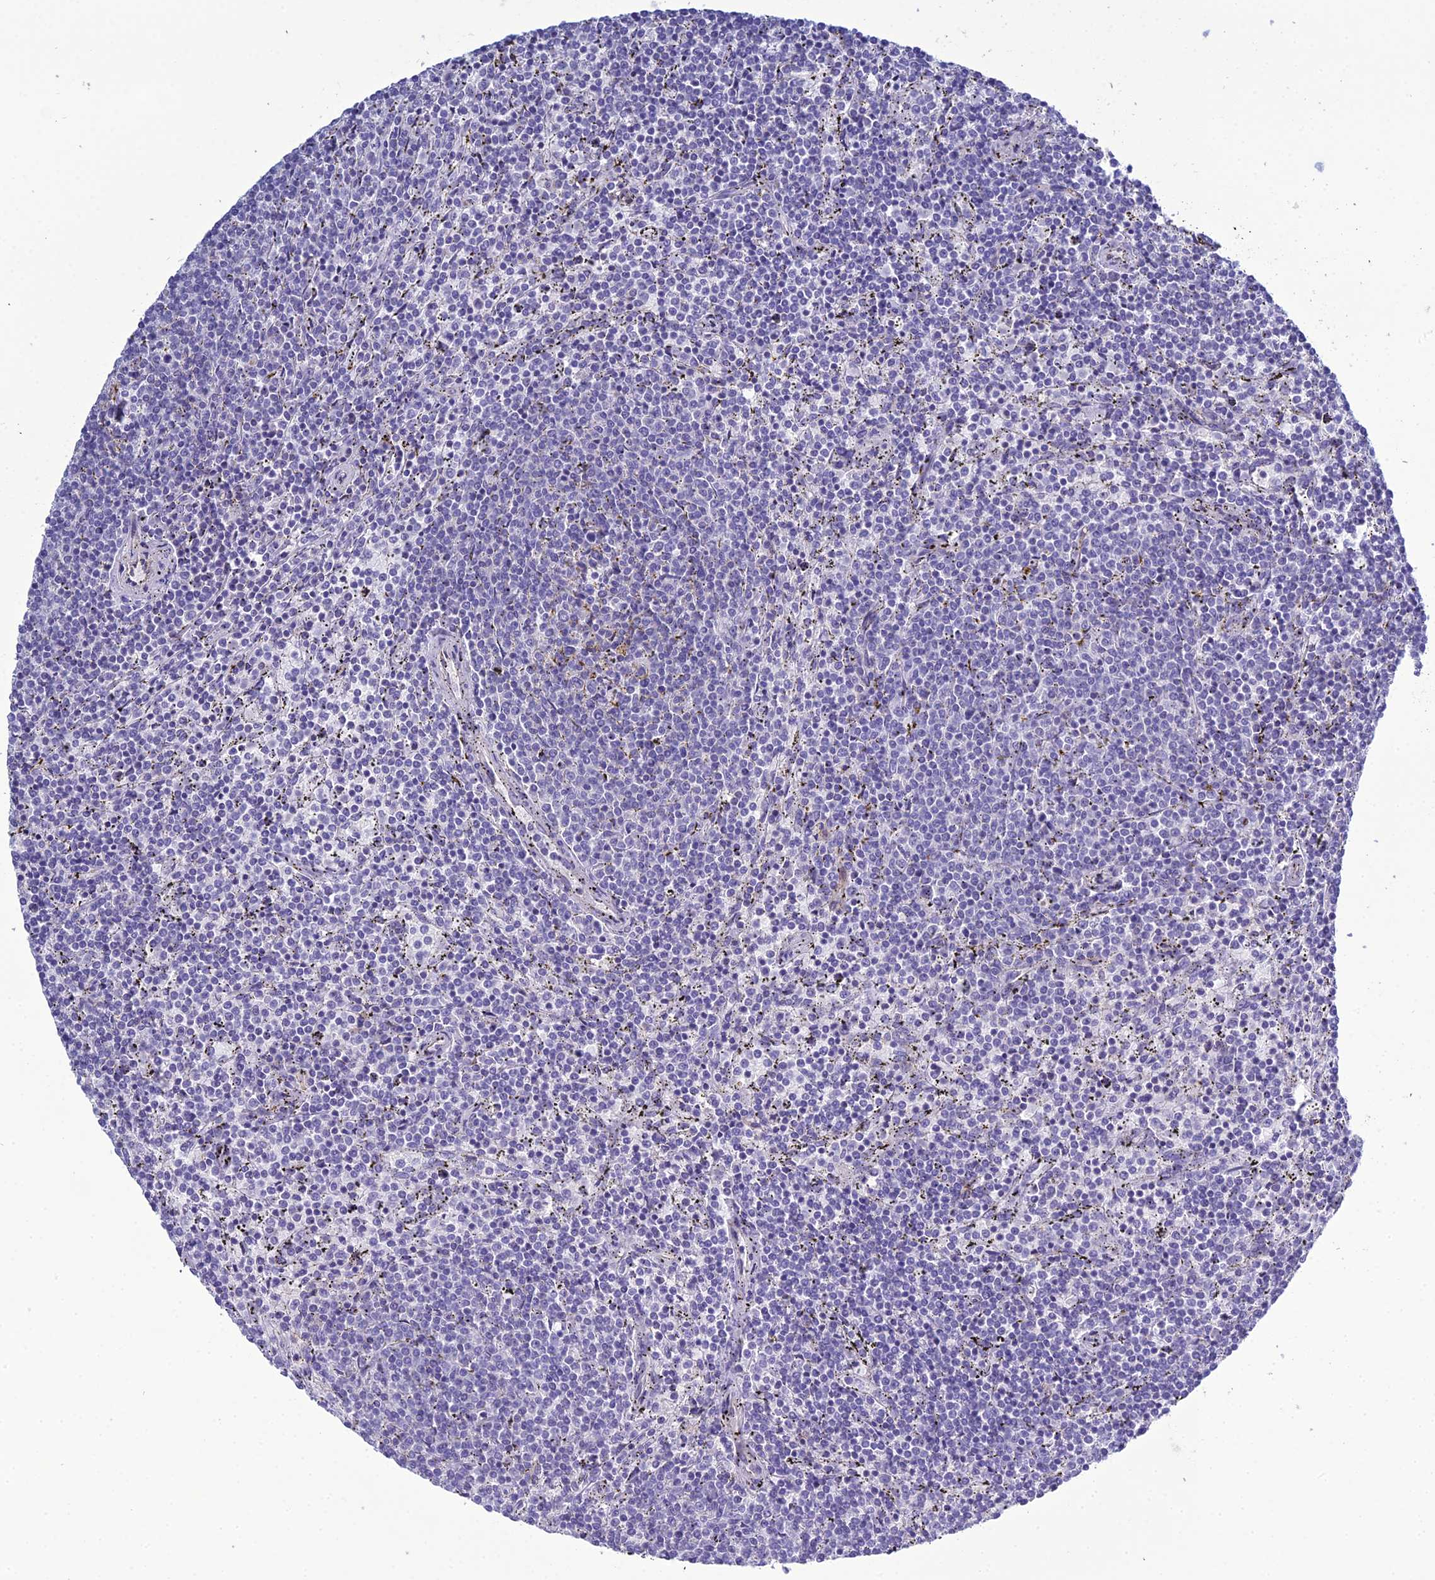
{"staining": {"intensity": "negative", "quantity": "none", "location": "none"}, "tissue": "lymphoma", "cell_type": "Tumor cells", "image_type": "cancer", "snomed": [{"axis": "morphology", "description": "Malignant lymphoma, non-Hodgkin's type, Low grade"}, {"axis": "topography", "description": "Spleen"}], "caption": "A photomicrograph of human lymphoma is negative for staining in tumor cells.", "gene": "ACE", "patient": {"sex": "female", "age": 50}}